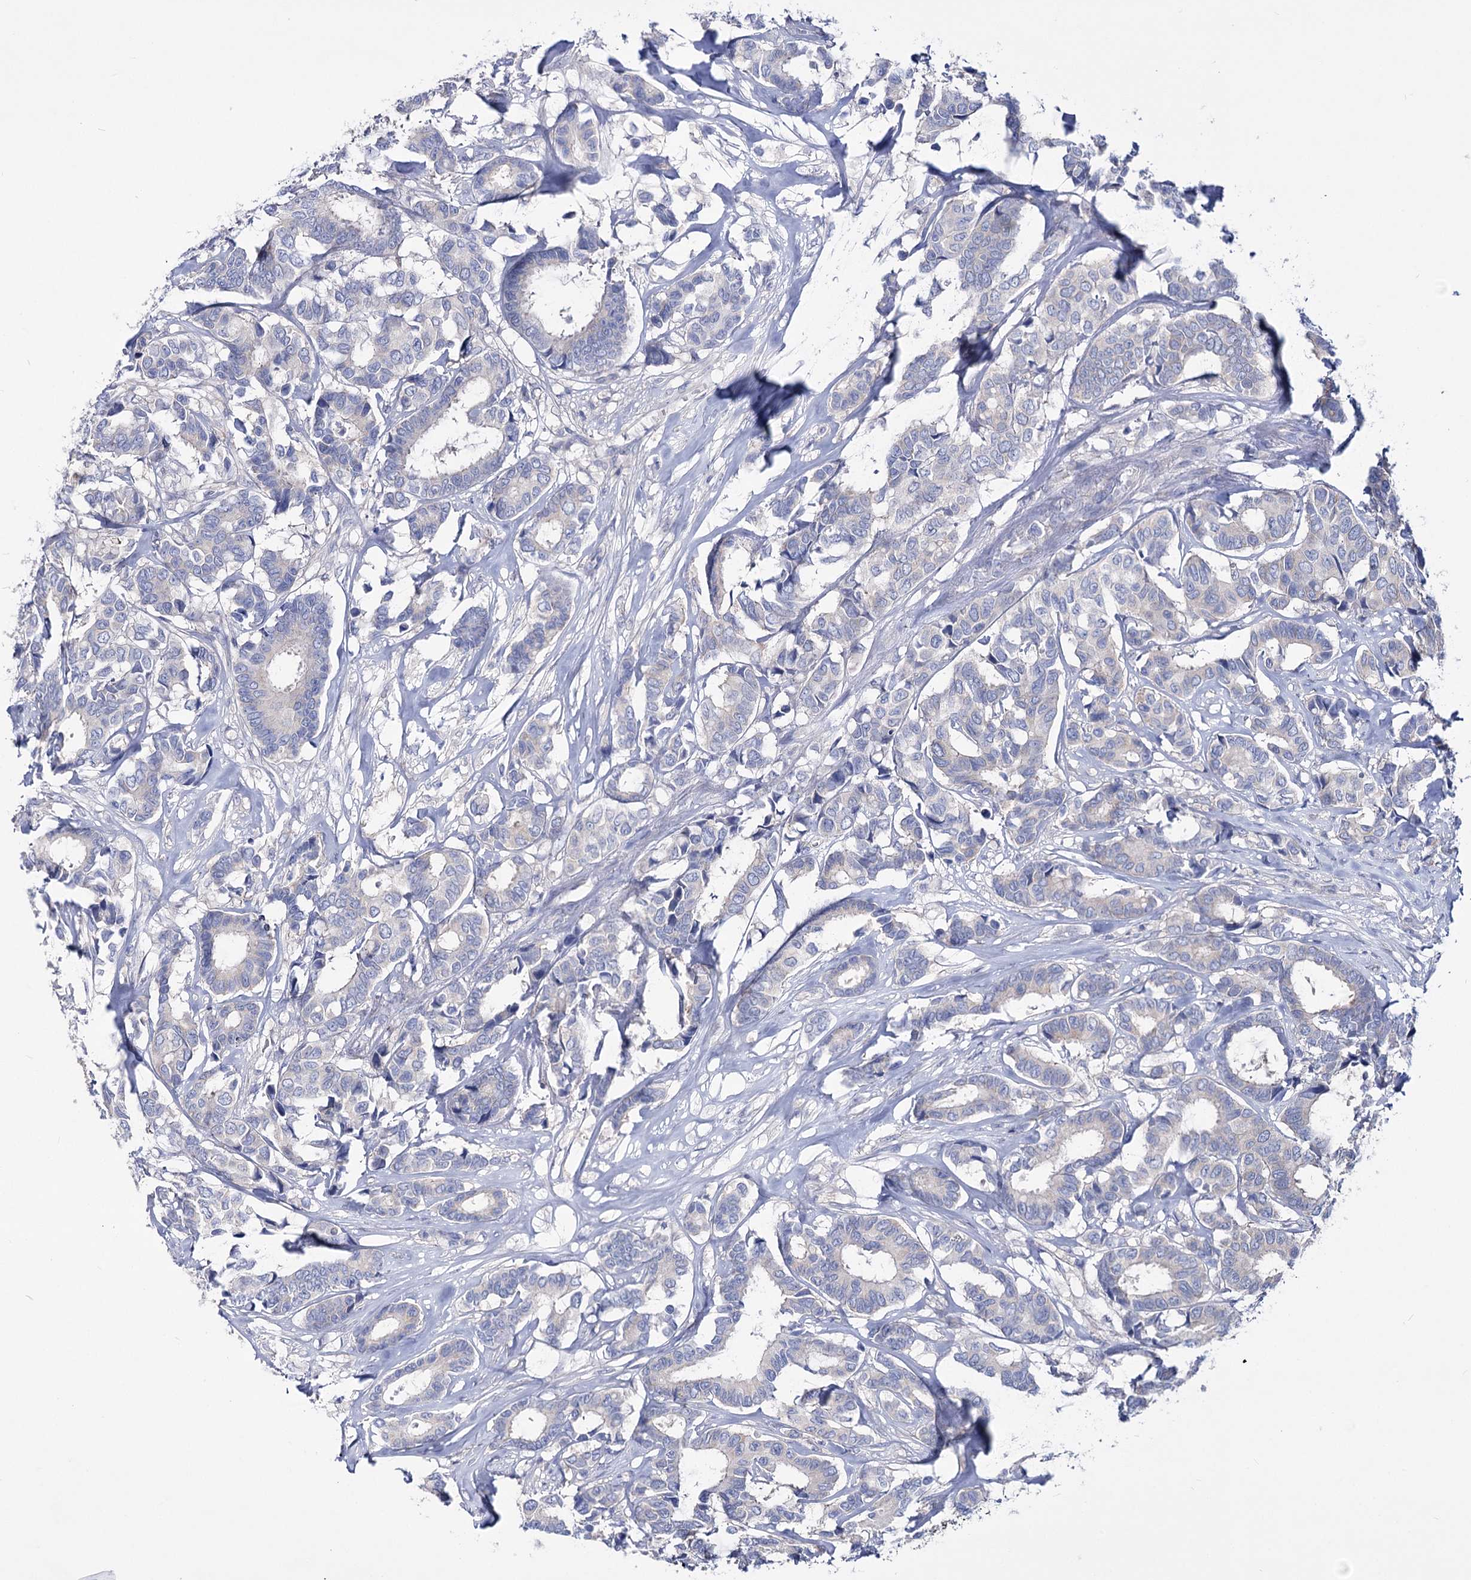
{"staining": {"intensity": "negative", "quantity": "none", "location": "none"}, "tissue": "breast cancer", "cell_type": "Tumor cells", "image_type": "cancer", "snomed": [{"axis": "morphology", "description": "Duct carcinoma"}, {"axis": "topography", "description": "Breast"}], "caption": "Tumor cells are negative for protein expression in human intraductal carcinoma (breast).", "gene": "LRRC34", "patient": {"sex": "female", "age": 87}}